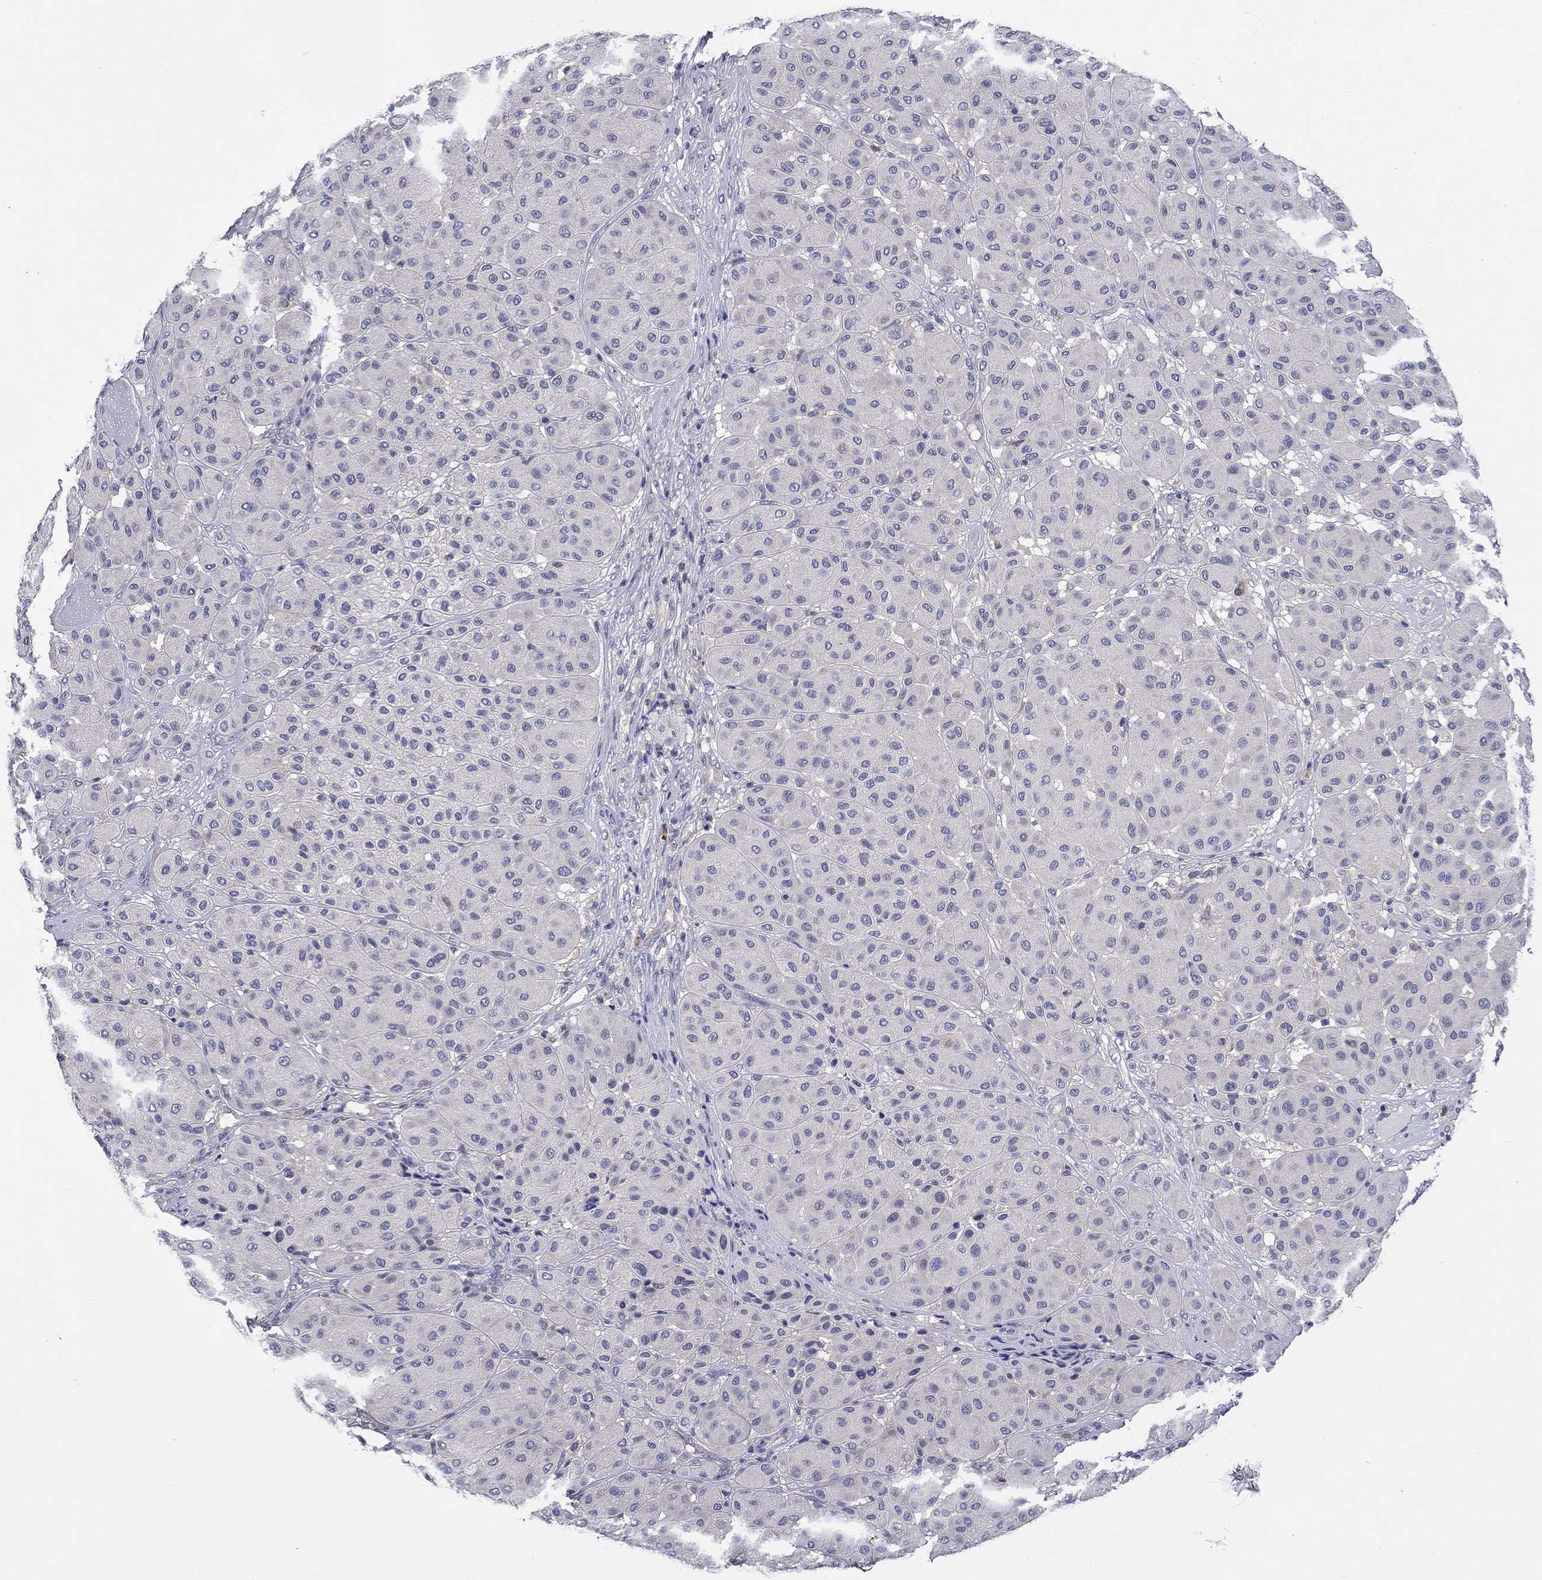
{"staining": {"intensity": "negative", "quantity": "none", "location": "none"}, "tissue": "melanoma", "cell_type": "Tumor cells", "image_type": "cancer", "snomed": [{"axis": "morphology", "description": "Malignant melanoma, Metastatic site"}, {"axis": "topography", "description": "Smooth muscle"}], "caption": "The image demonstrates no staining of tumor cells in malignant melanoma (metastatic site).", "gene": "POU2F2", "patient": {"sex": "male", "age": 41}}